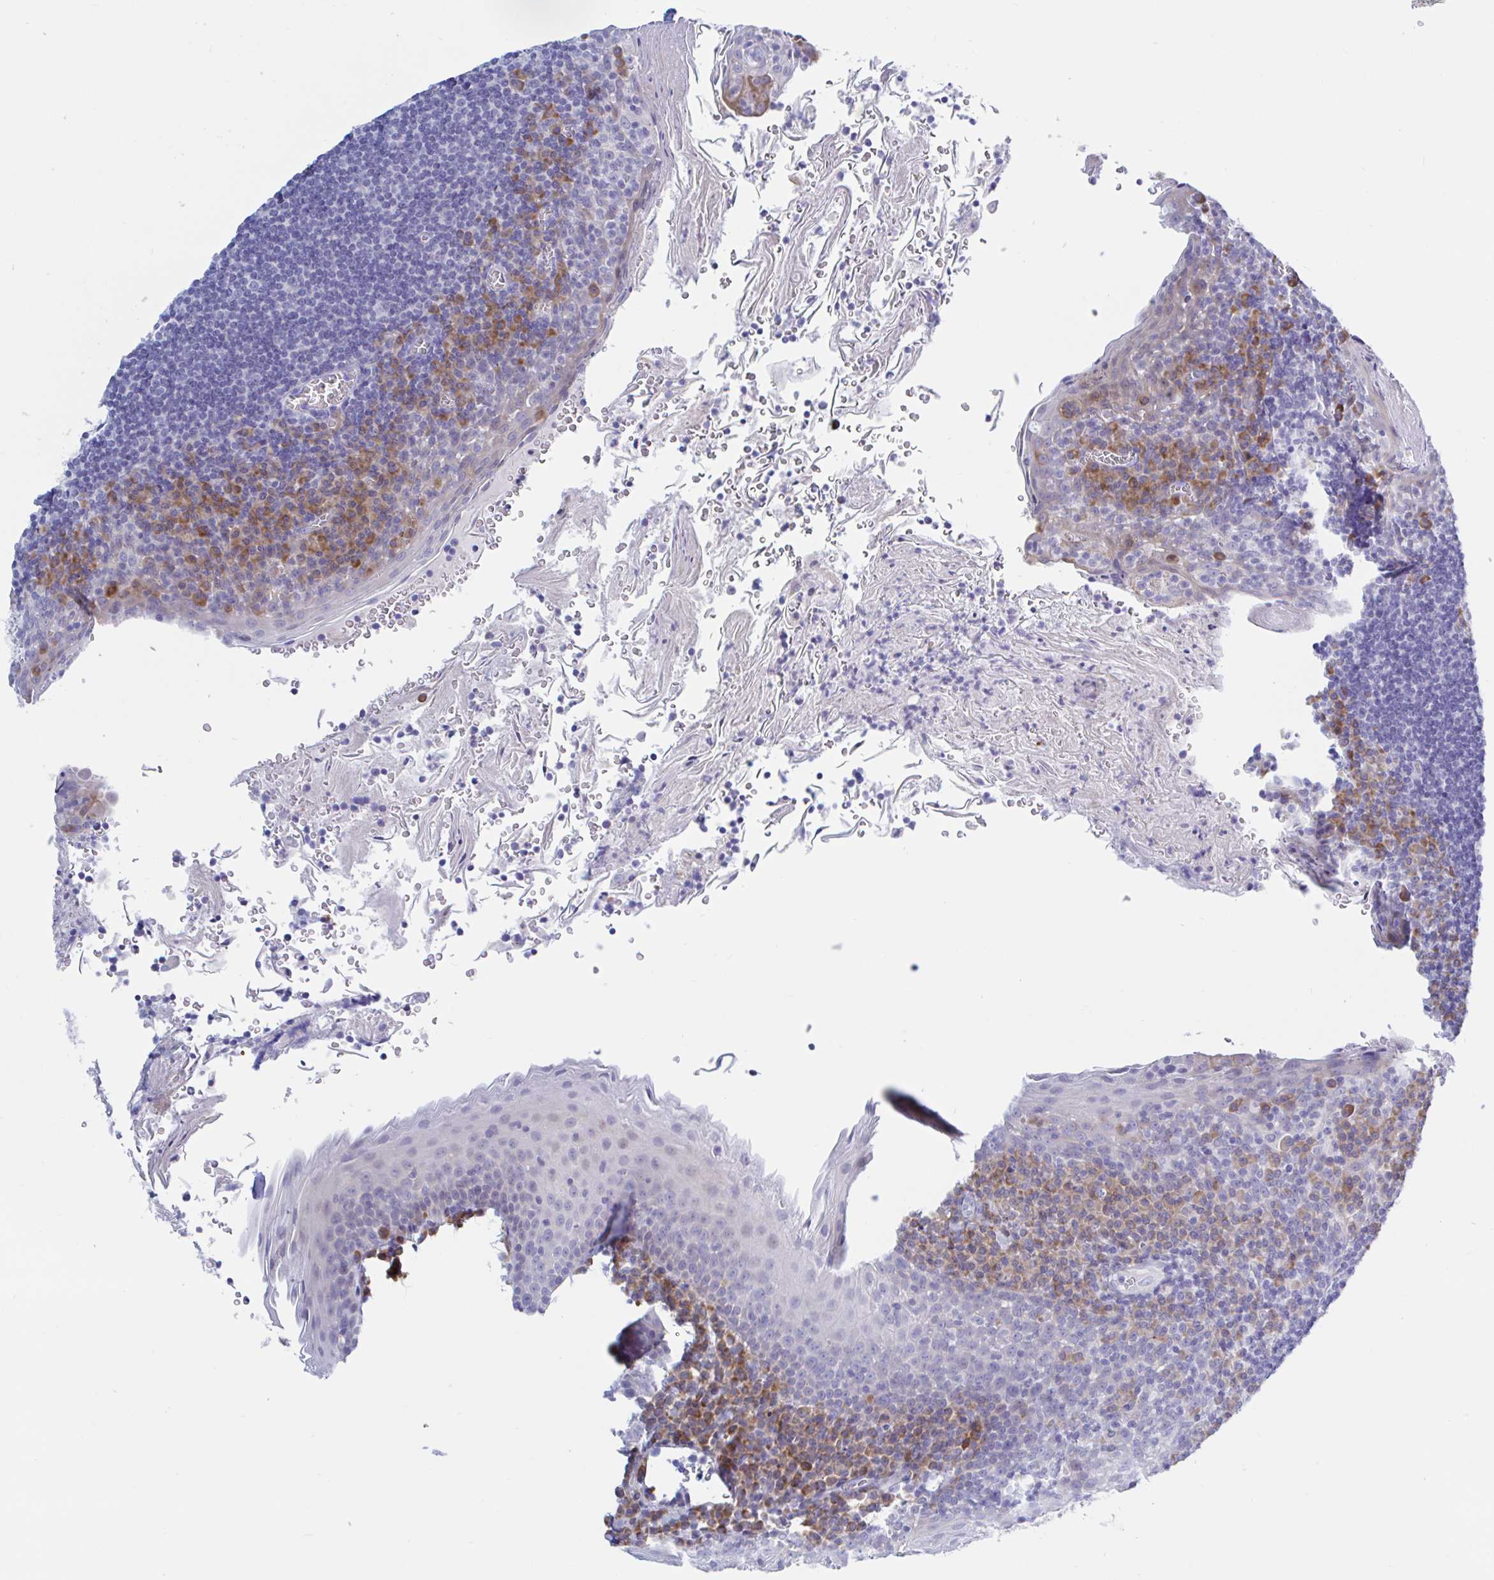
{"staining": {"intensity": "negative", "quantity": "none", "location": "none"}, "tissue": "tonsil", "cell_type": "Germinal center cells", "image_type": "normal", "snomed": [{"axis": "morphology", "description": "Normal tissue, NOS"}, {"axis": "topography", "description": "Tonsil"}], "caption": "The micrograph reveals no significant positivity in germinal center cells of tonsil.", "gene": "ENSG00000271254", "patient": {"sex": "male", "age": 27}}